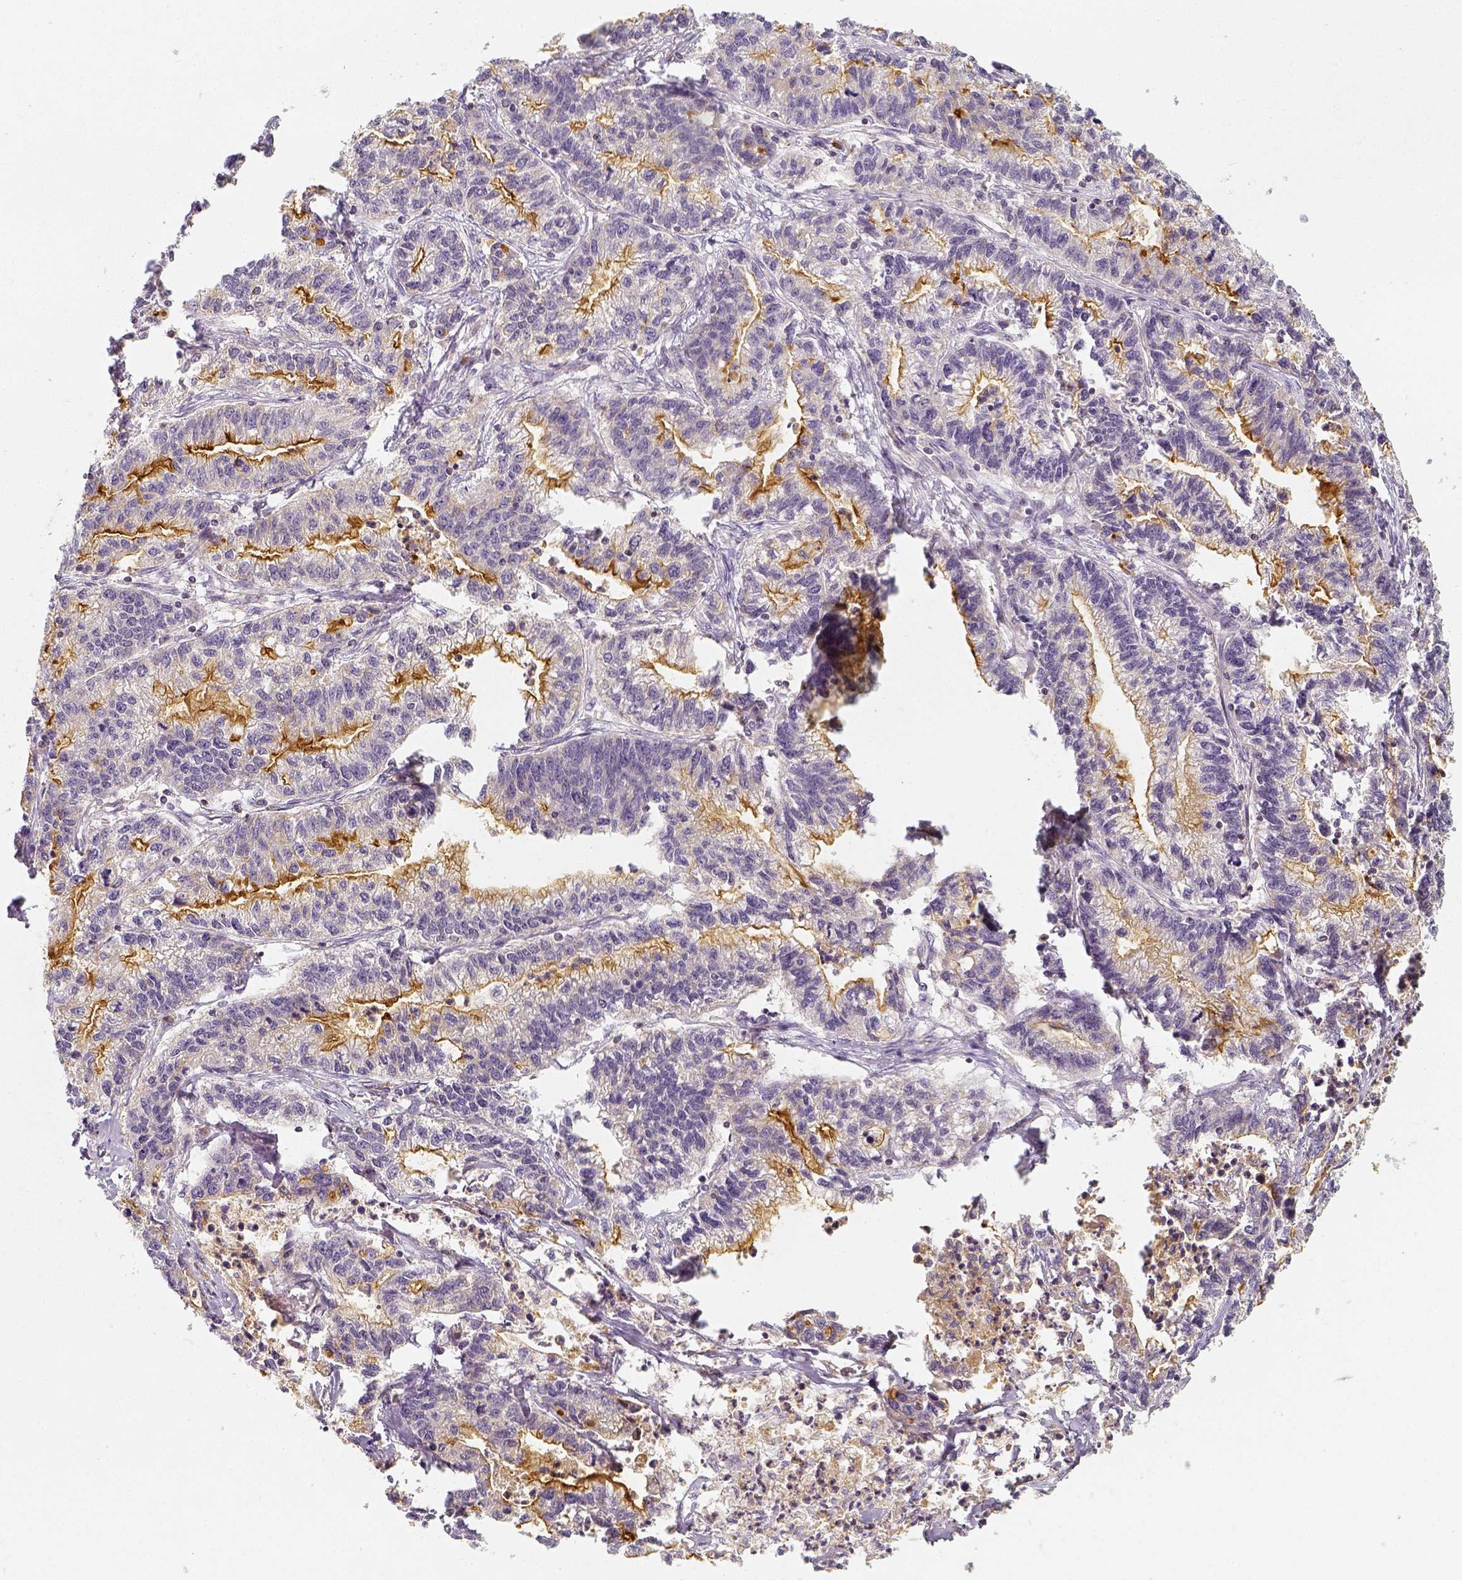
{"staining": {"intensity": "moderate", "quantity": "<25%", "location": "cytoplasmic/membranous"}, "tissue": "stomach cancer", "cell_type": "Tumor cells", "image_type": "cancer", "snomed": [{"axis": "morphology", "description": "Adenocarcinoma, NOS"}, {"axis": "topography", "description": "Stomach"}], "caption": "High-magnification brightfield microscopy of stomach cancer stained with DAB (3,3'-diaminobenzidine) (brown) and counterstained with hematoxylin (blue). tumor cells exhibit moderate cytoplasmic/membranous expression is appreciated in about<25% of cells.", "gene": "PTPRJ", "patient": {"sex": "male", "age": 83}}